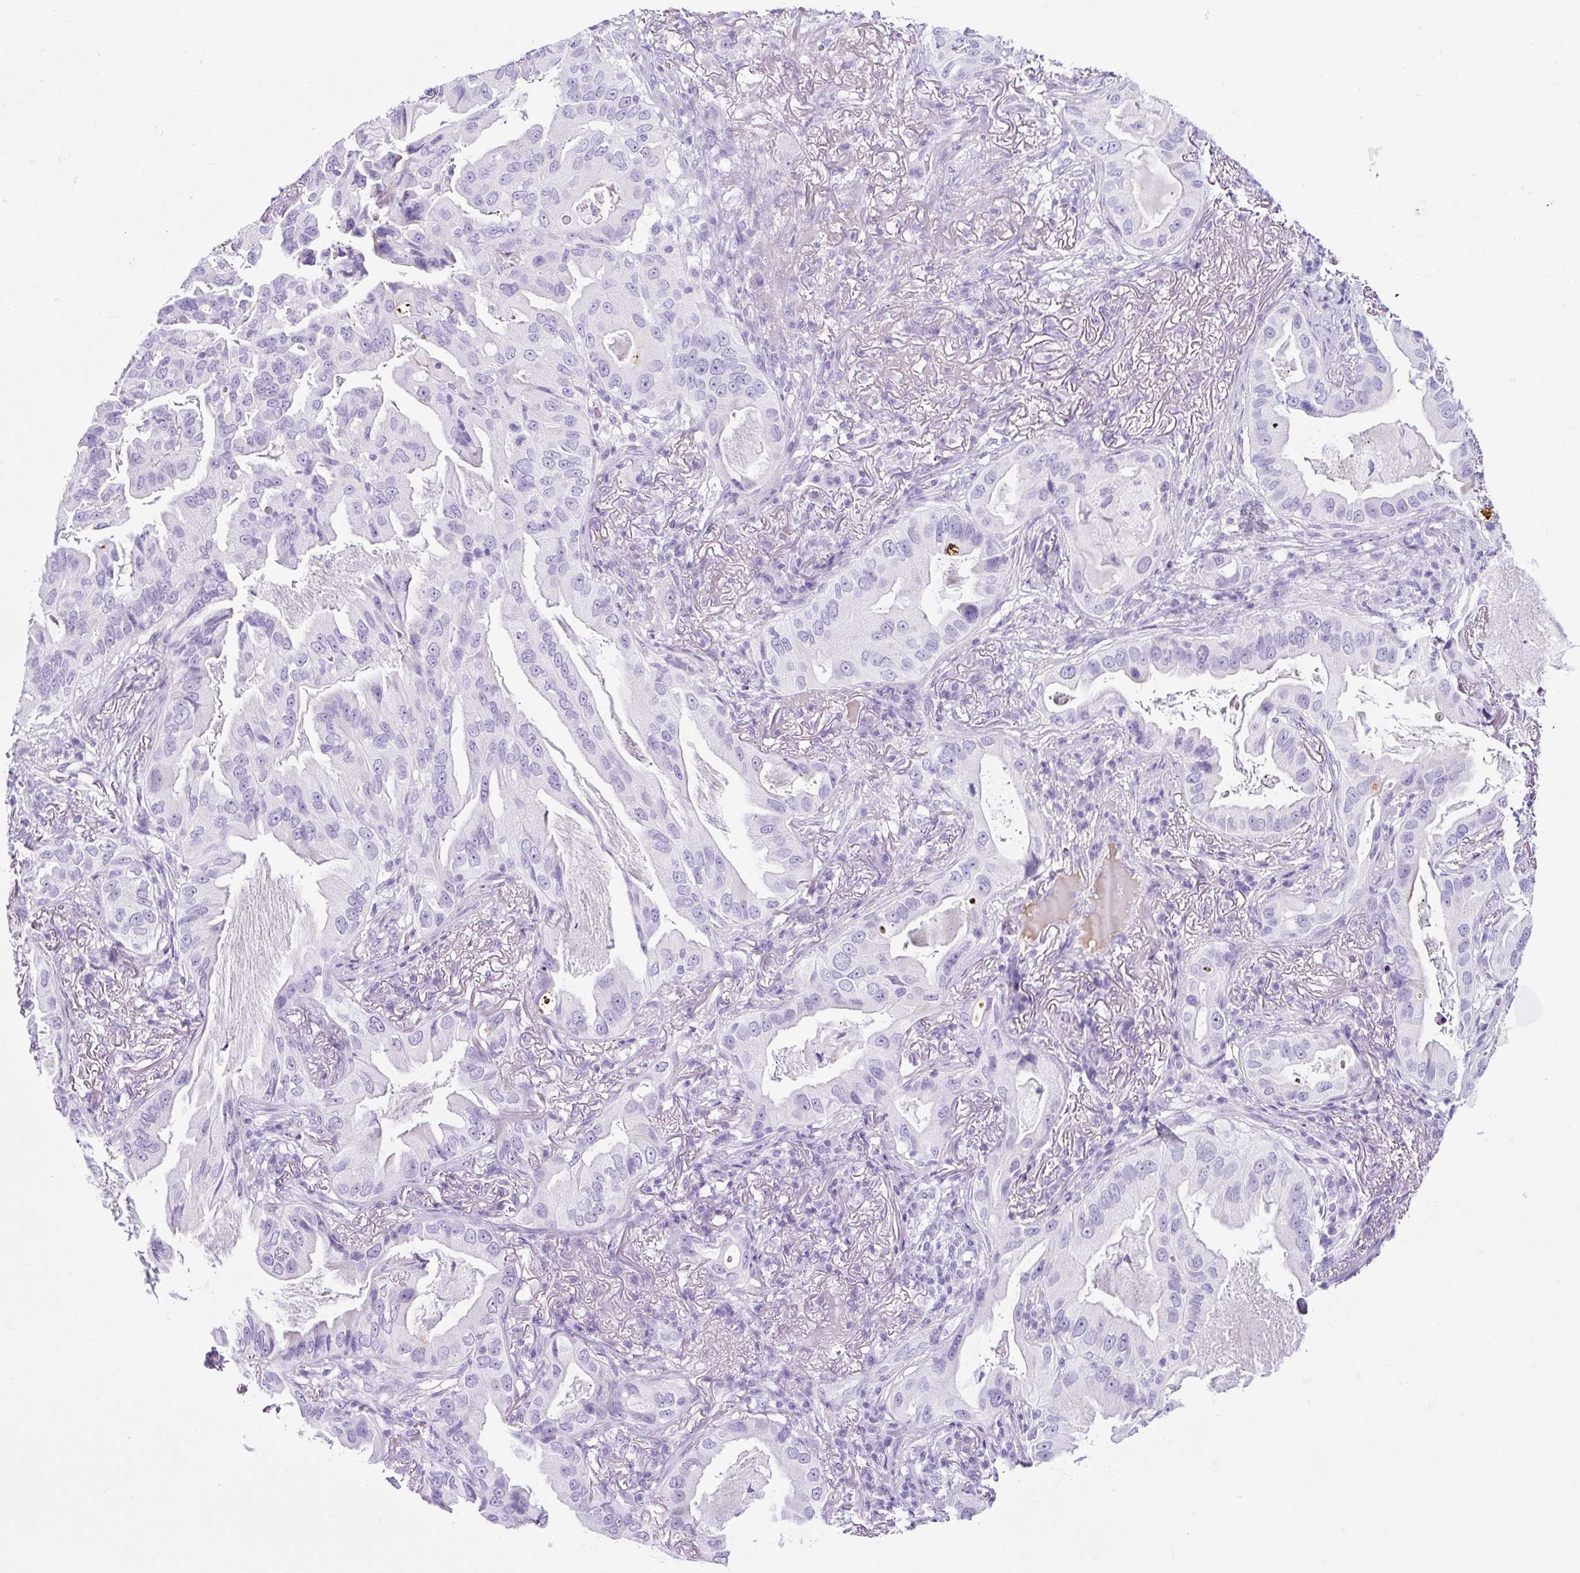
{"staining": {"intensity": "negative", "quantity": "none", "location": "none"}, "tissue": "lung cancer", "cell_type": "Tumor cells", "image_type": "cancer", "snomed": [{"axis": "morphology", "description": "Adenocarcinoma, NOS"}, {"axis": "topography", "description": "Lung"}], "caption": "Protein analysis of adenocarcinoma (lung) shows no significant staining in tumor cells.", "gene": "TMEM200B", "patient": {"sex": "female", "age": 69}}